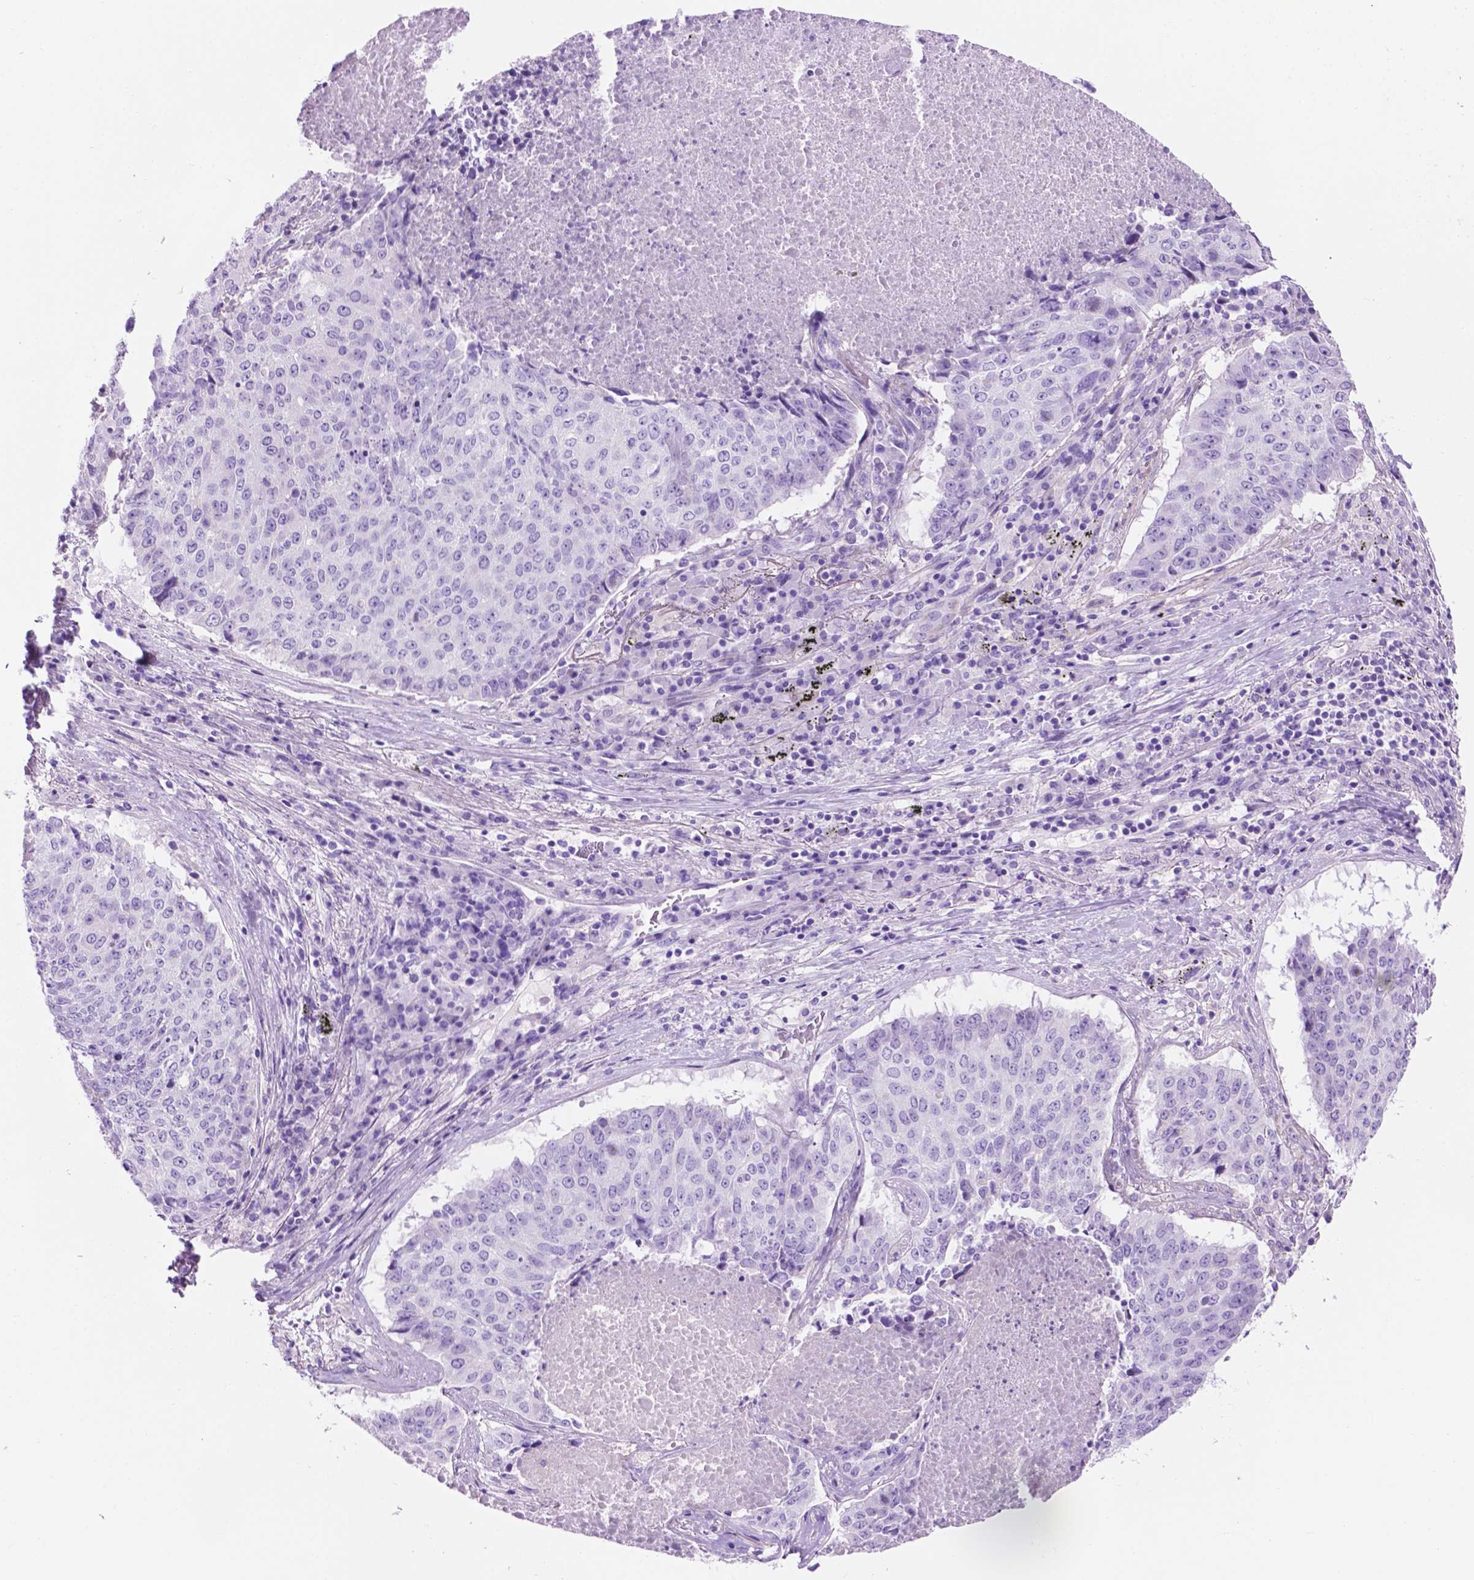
{"staining": {"intensity": "negative", "quantity": "none", "location": "none"}, "tissue": "lung cancer", "cell_type": "Tumor cells", "image_type": "cancer", "snomed": [{"axis": "morphology", "description": "Normal tissue, NOS"}, {"axis": "morphology", "description": "Squamous cell carcinoma, NOS"}, {"axis": "topography", "description": "Bronchus"}, {"axis": "topography", "description": "Lung"}], "caption": "Tumor cells are negative for brown protein staining in lung squamous cell carcinoma.", "gene": "IGFN1", "patient": {"sex": "male", "age": 64}}